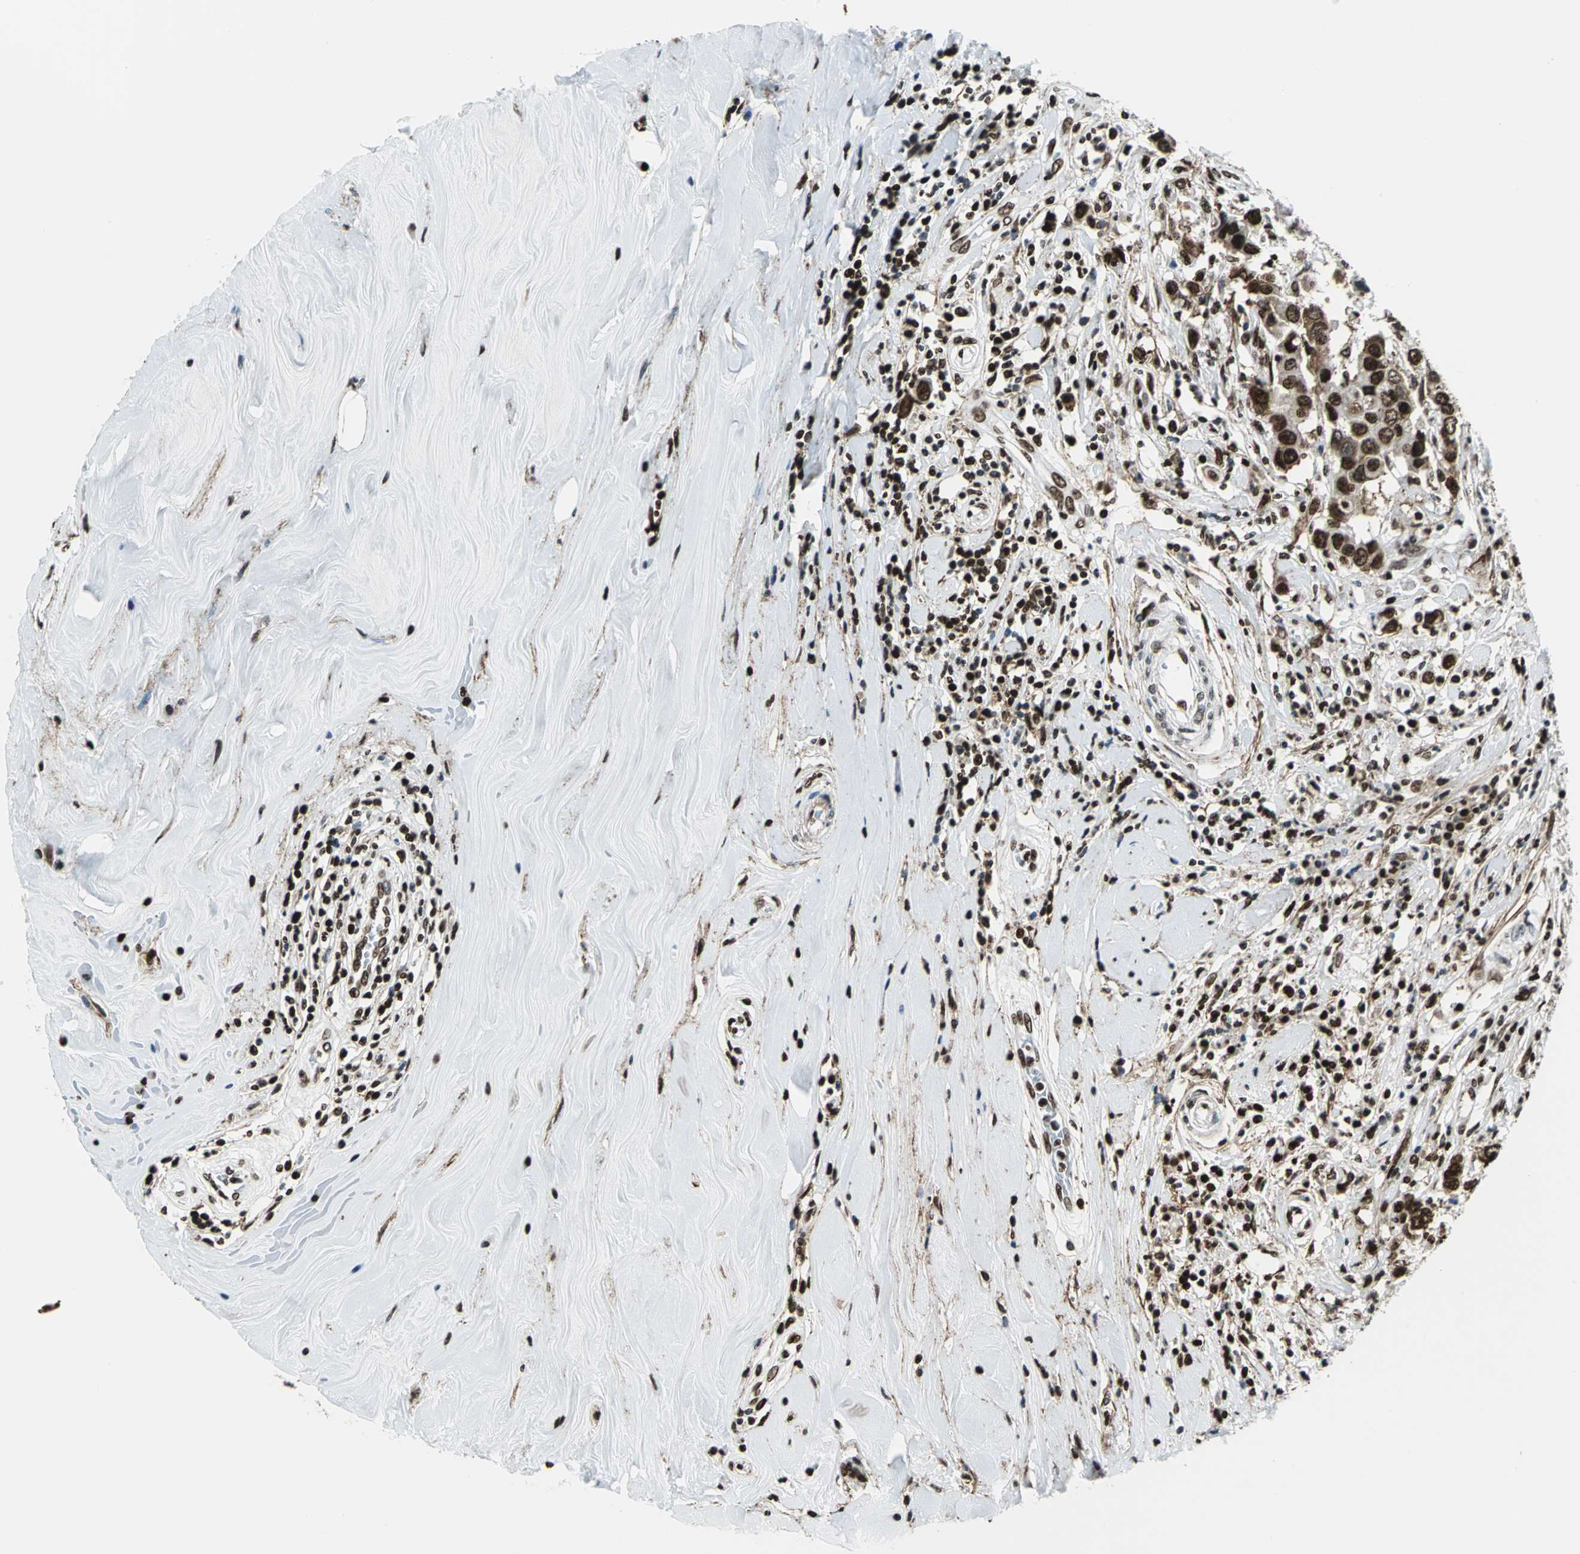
{"staining": {"intensity": "strong", "quantity": ">75%", "location": "cytoplasmic/membranous,nuclear"}, "tissue": "breast cancer", "cell_type": "Tumor cells", "image_type": "cancer", "snomed": [{"axis": "morphology", "description": "Duct carcinoma"}, {"axis": "topography", "description": "Breast"}], "caption": "Breast cancer (infiltrating ductal carcinoma) stained for a protein (brown) shows strong cytoplasmic/membranous and nuclear positive expression in approximately >75% of tumor cells.", "gene": "APEX1", "patient": {"sex": "female", "age": 27}}